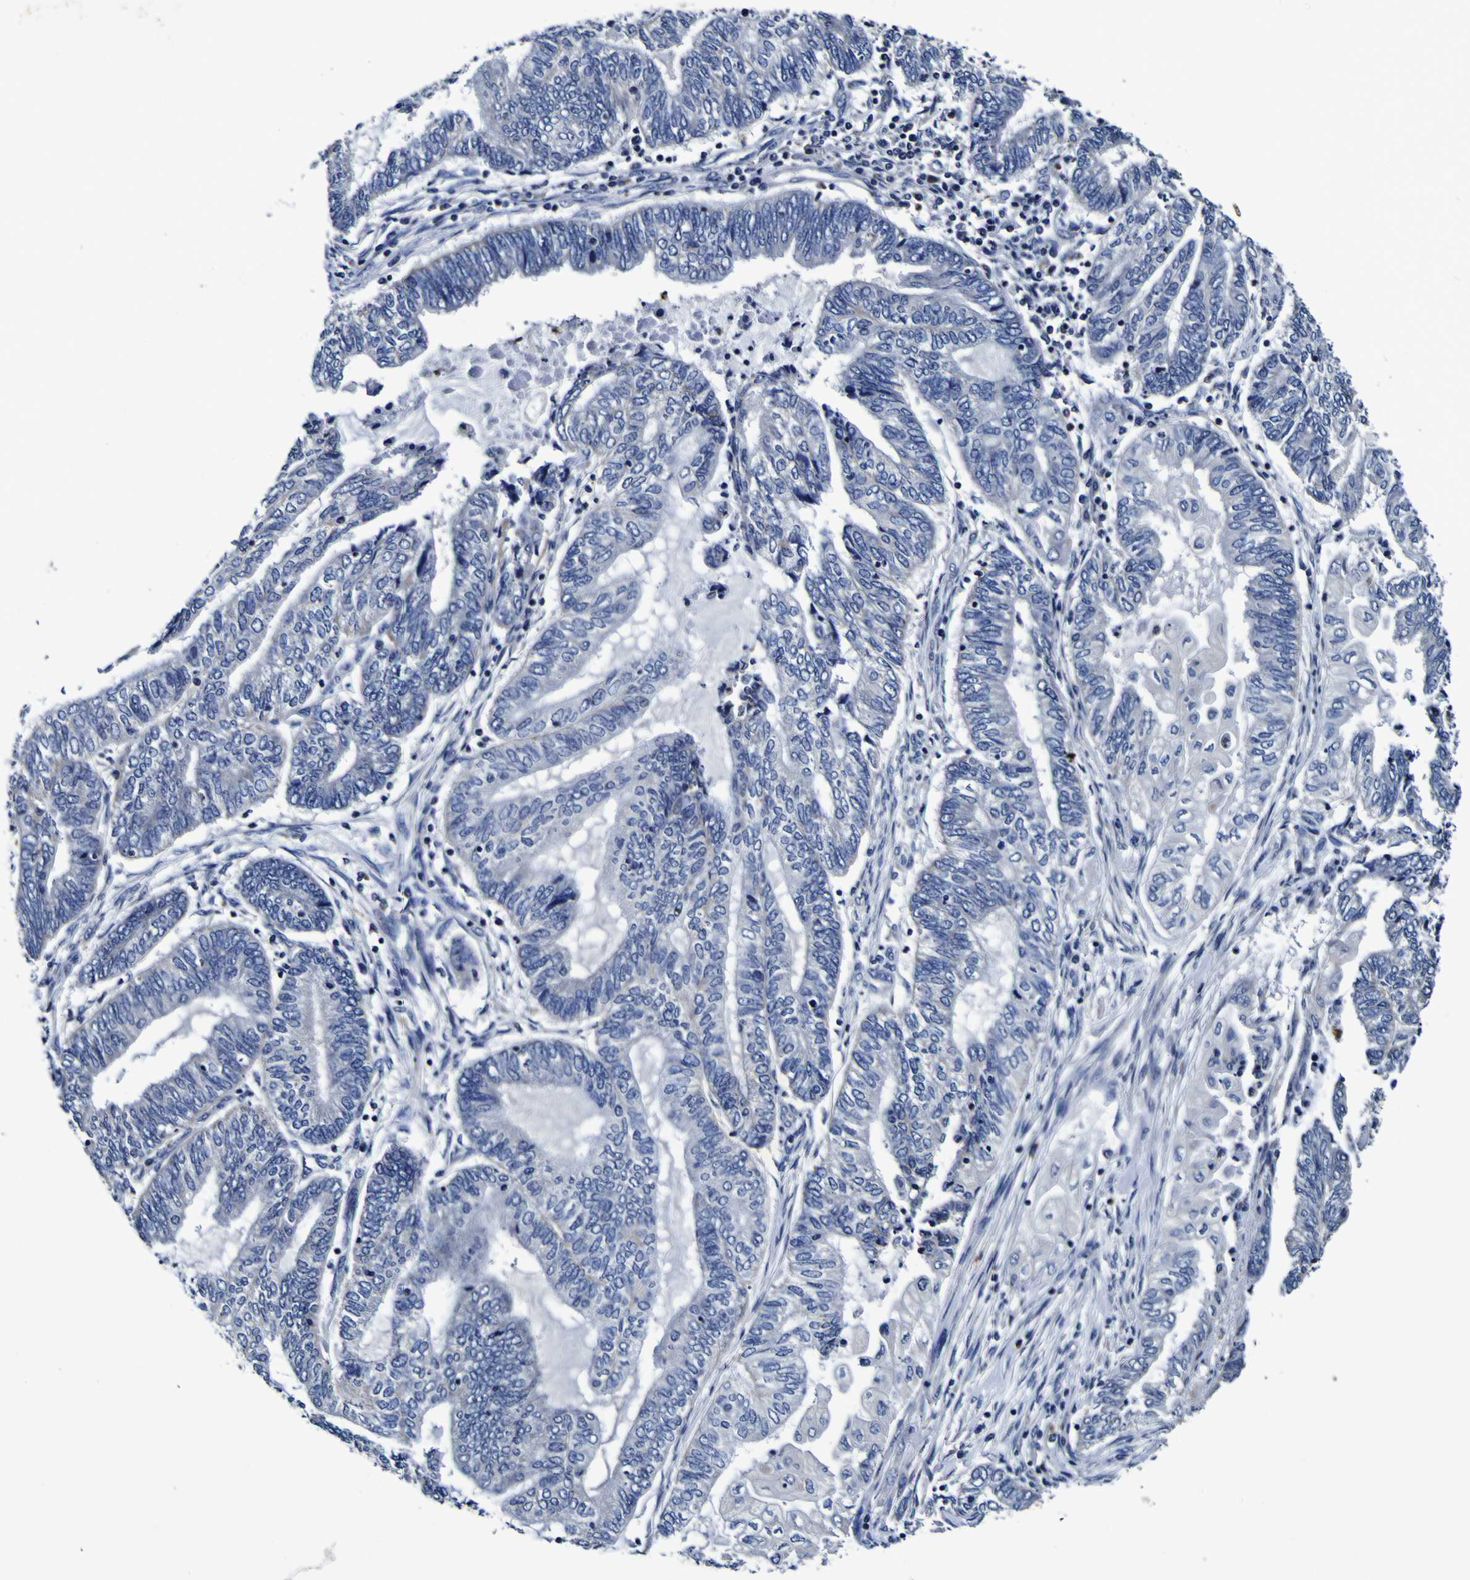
{"staining": {"intensity": "negative", "quantity": "none", "location": "none"}, "tissue": "endometrial cancer", "cell_type": "Tumor cells", "image_type": "cancer", "snomed": [{"axis": "morphology", "description": "Adenocarcinoma, NOS"}, {"axis": "topography", "description": "Uterus"}, {"axis": "topography", "description": "Endometrium"}], "caption": "Endometrial adenocarcinoma was stained to show a protein in brown. There is no significant positivity in tumor cells. (IHC, brightfield microscopy, high magnification).", "gene": "PANK4", "patient": {"sex": "female", "age": 70}}